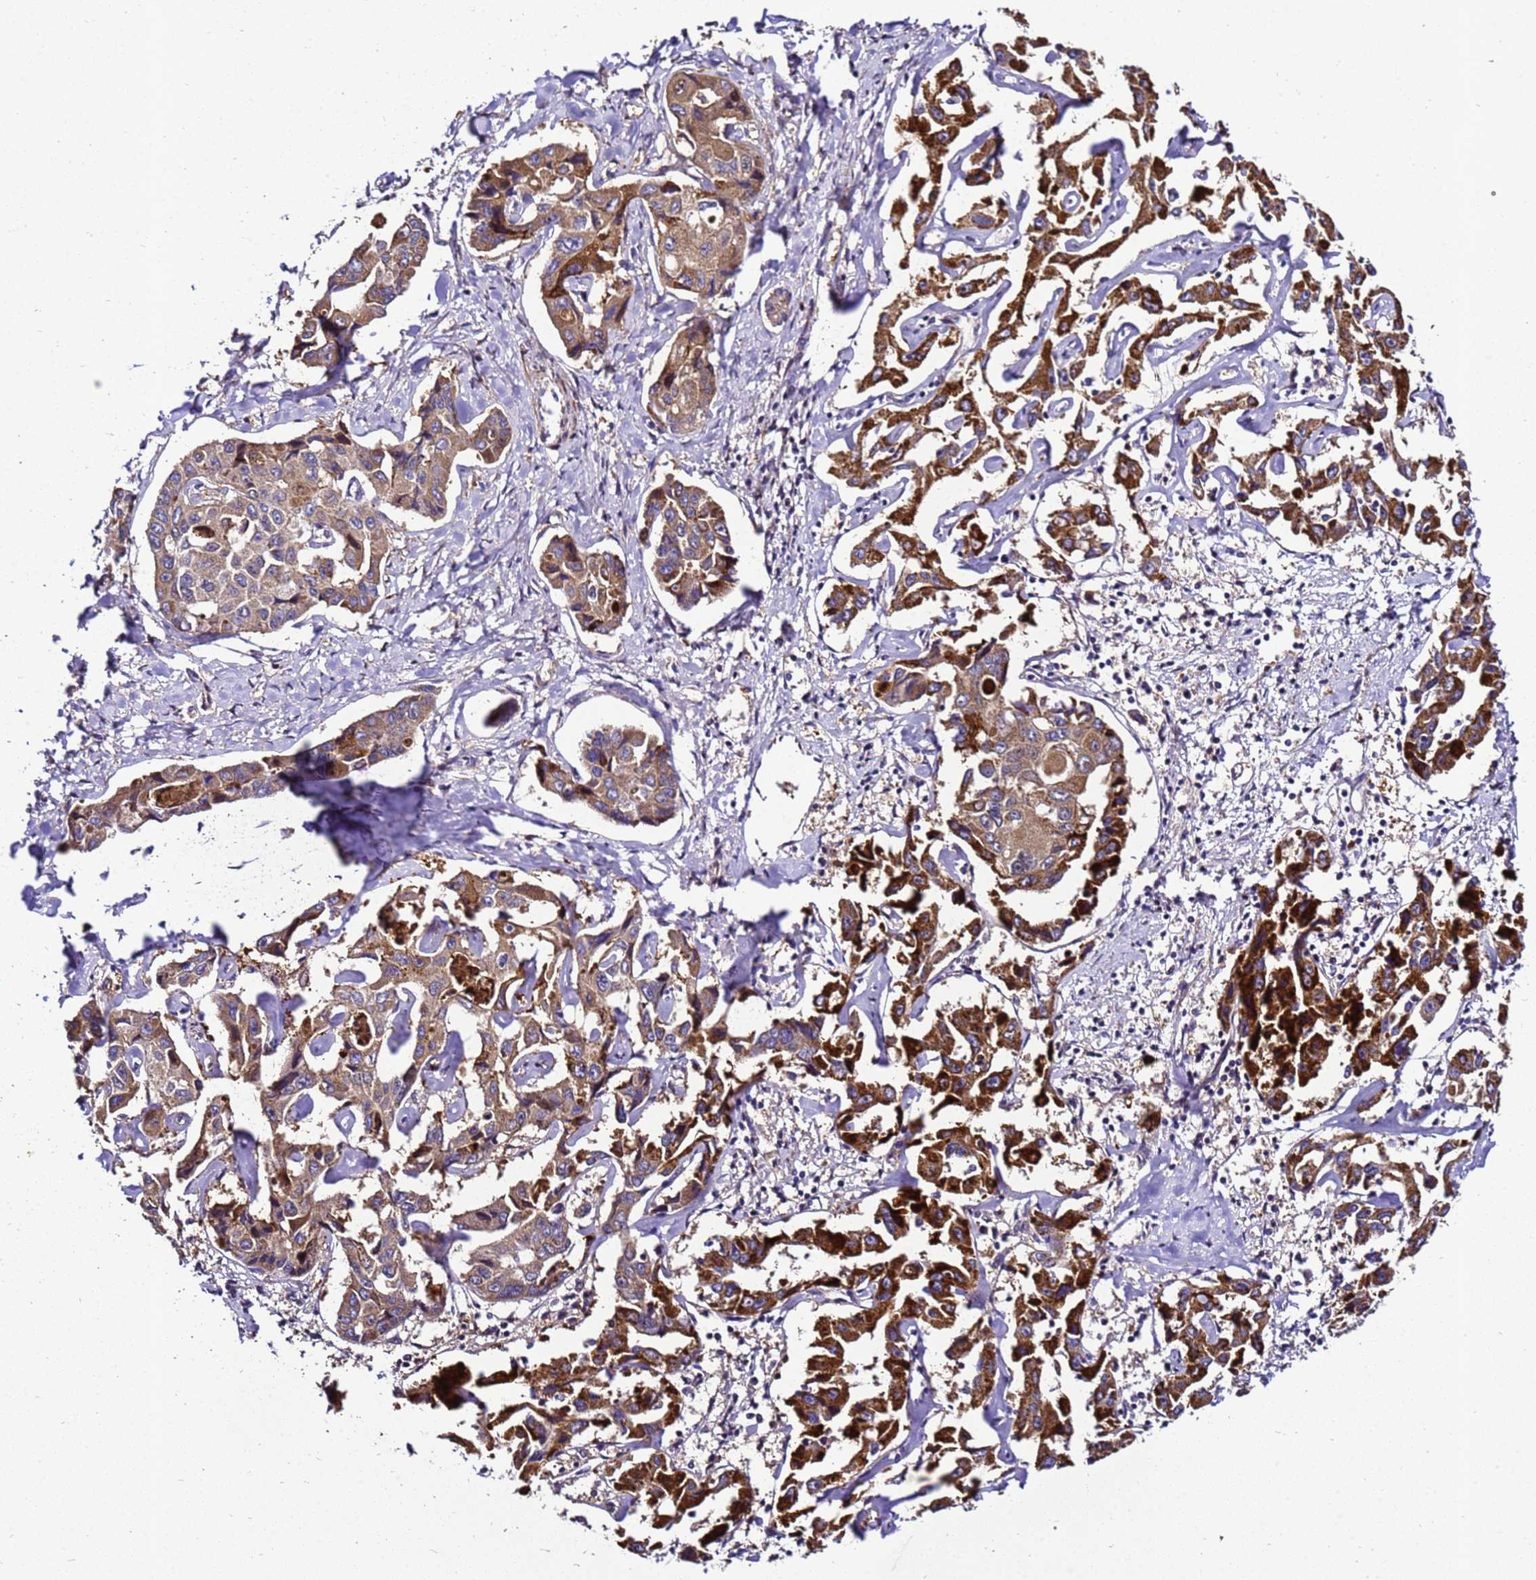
{"staining": {"intensity": "strong", "quantity": ">75%", "location": "cytoplasmic/membranous"}, "tissue": "liver cancer", "cell_type": "Tumor cells", "image_type": "cancer", "snomed": [{"axis": "morphology", "description": "Cholangiocarcinoma"}, {"axis": "topography", "description": "Liver"}], "caption": "Immunohistochemistry staining of cholangiocarcinoma (liver), which displays high levels of strong cytoplasmic/membranous staining in about >75% of tumor cells indicating strong cytoplasmic/membranous protein expression. The staining was performed using DAB (brown) for protein detection and nuclei were counterstained in hematoxylin (blue).", "gene": "ZNF417", "patient": {"sex": "male", "age": 59}}